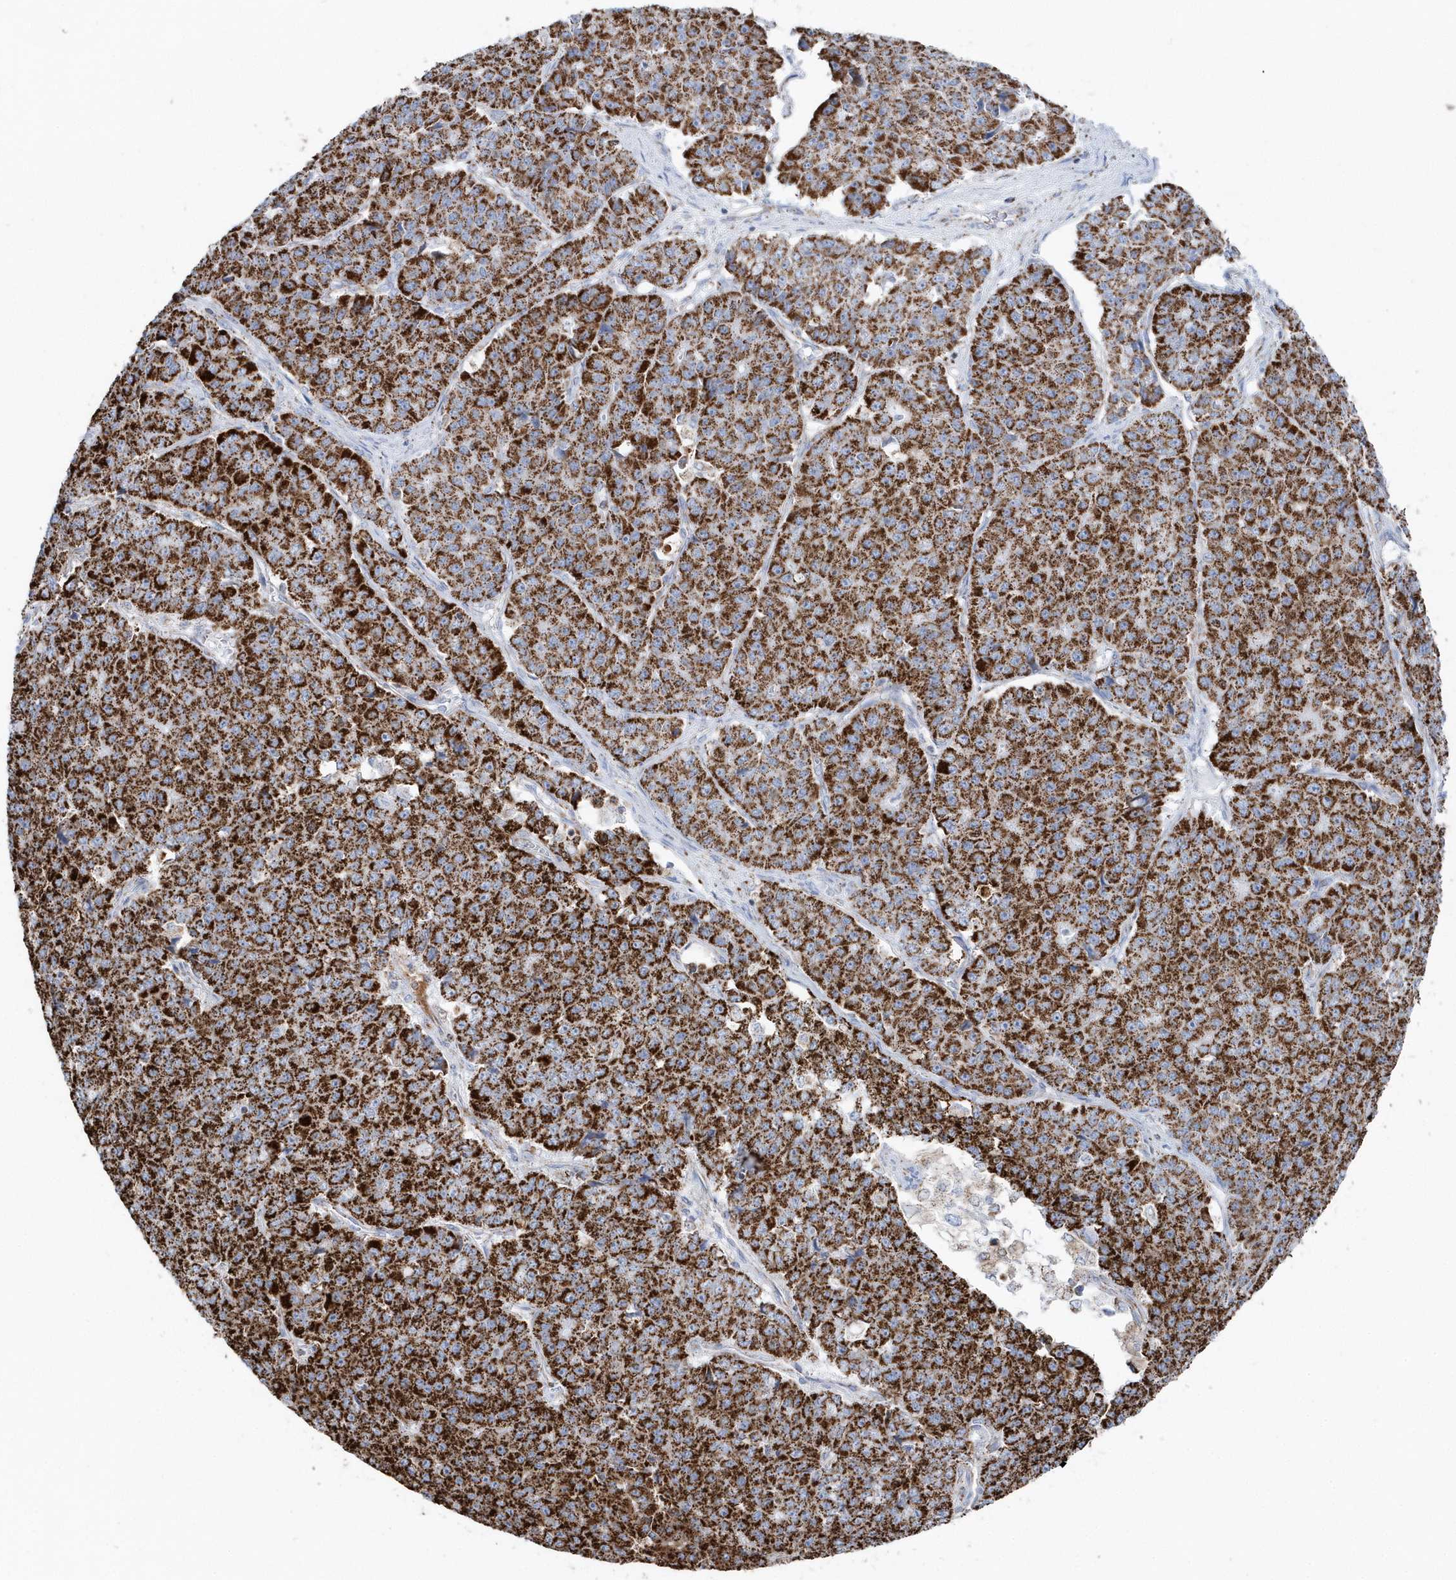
{"staining": {"intensity": "strong", "quantity": ">75%", "location": "cytoplasmic/membranous"}, "tissue": "pancreatic cancer", "cell_type": "Tumor cells", "image_type": "cancer", "snomed": [{"axis": "morphology", "description": "Adenocarcinoma, NOS"}, {"axis": "topography", "description": "Pancreas"}], "caption": "A brown stain highlights strong cytoplasmic/membranous staining of a protein in human pancreatic adenocarcinoma tumor cells.", "gene": "TMCO6", "patient": {"sex": "male", "age": 50}}